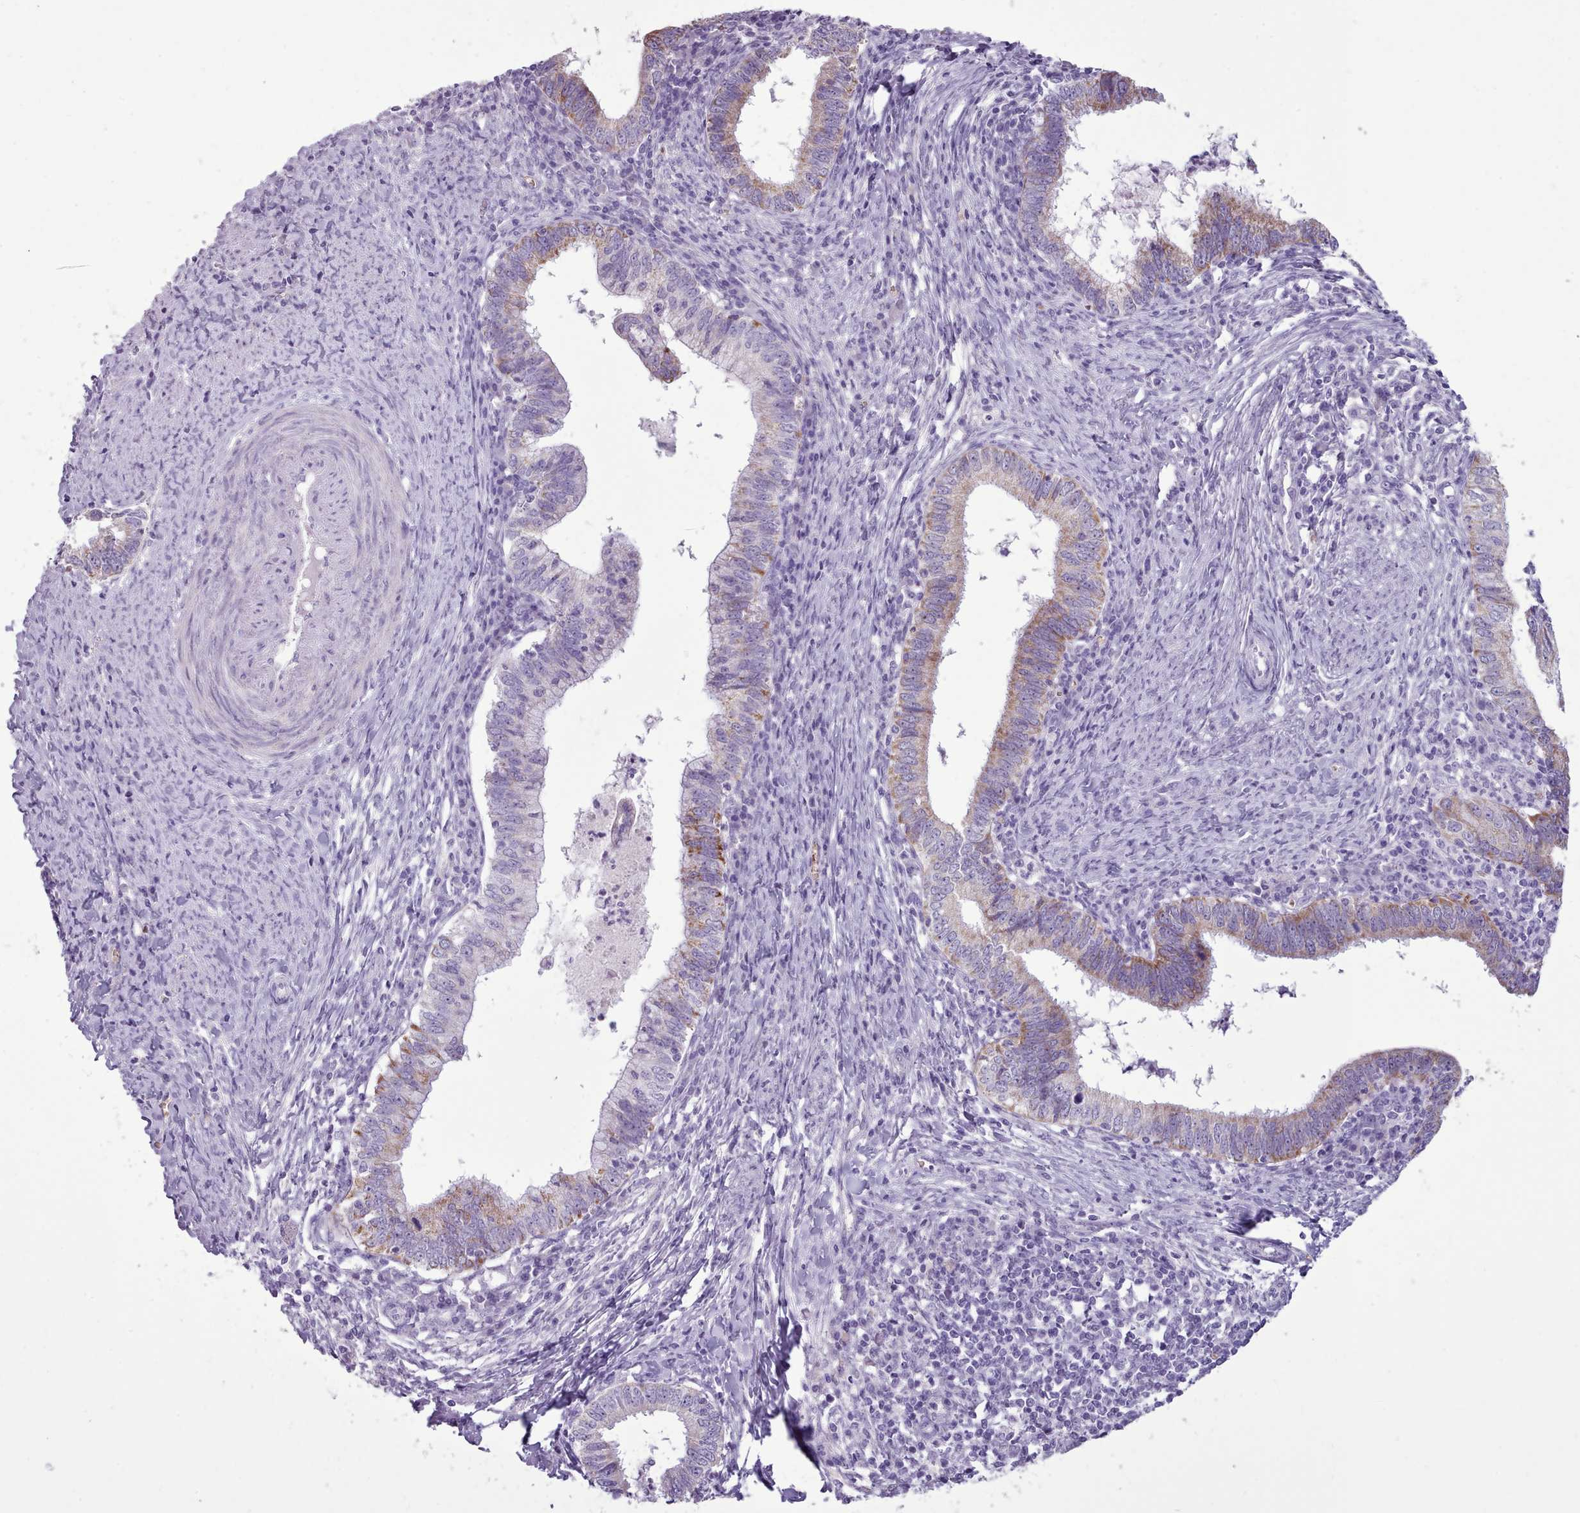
{"staining": {"intensity": "moderate", "quantity": "25%-75%", "location": "cytoplasmic/membranous"}, "tissue": "cervical cancer", "cell_type": "Tumor cells", "image_type": "cancer", "snomed": [{"axis": "morphology", "description": "Adenocarcinoma, NOS"}, {"axis": "topography", "description": "Cervix"}], "caption": "High-magnification brightfield microscopy of cervical cancer stained with DAB (3,3'-diaminobenzidine) (brown) and counterstained with hematoxylin (blue). tumor cells exhibit moderate cytoplasmic/membranous positivity is appreciated in about25%-75% of cells.", "gene": "AK4", "patient": {"sex": "female", "age": 36}}